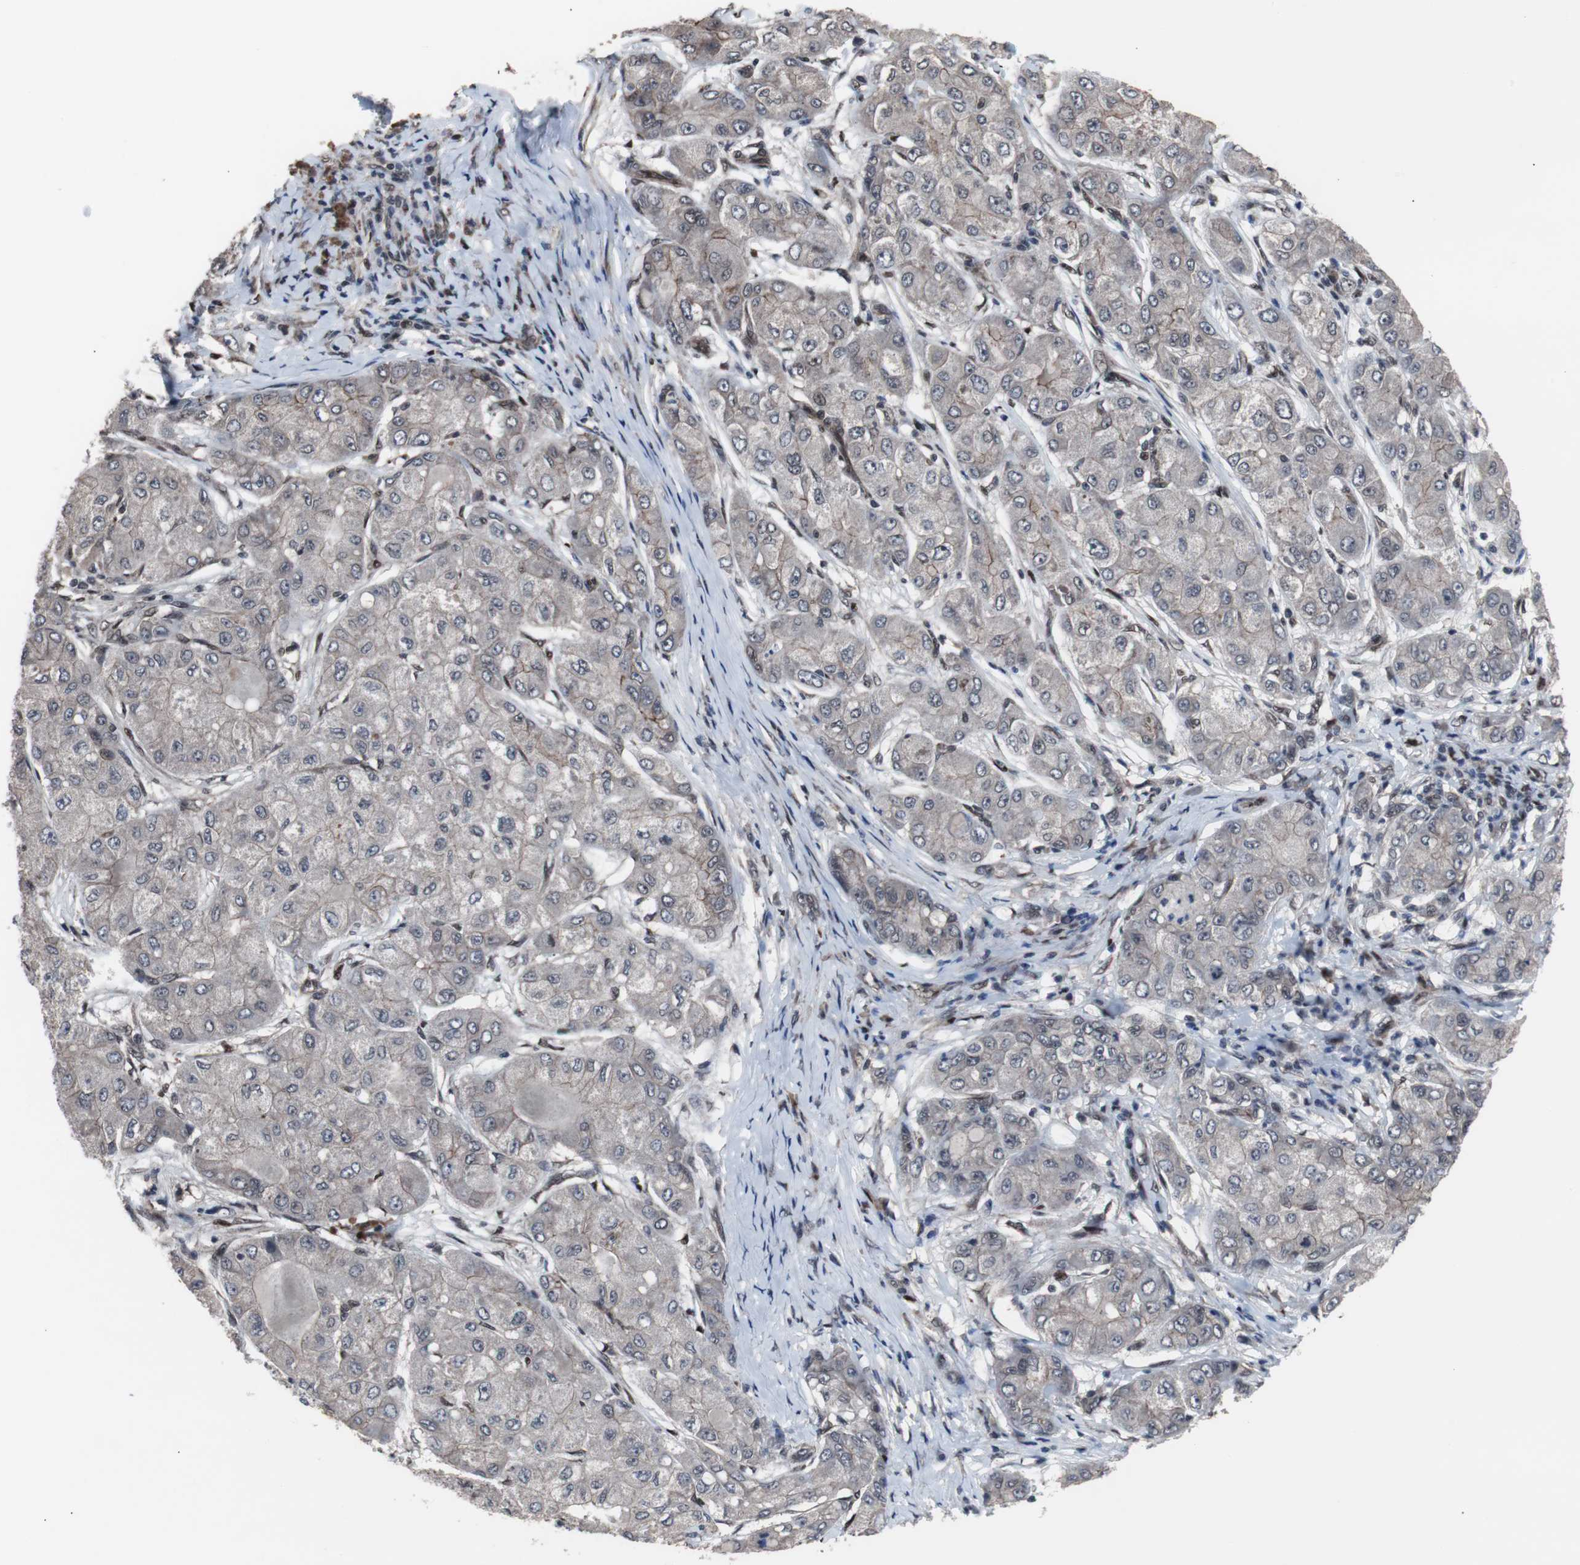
{"staining": {"intensity": "weak", "quantity": "<25%", "location": "cytoplasmic/membranous"}, "tissue": "liver cancer", "cell_type": "Tumor cells", "image_type": "cancer", "snomed": [{"axis": "morphology", "description": "Carcinoma, Hepatocellular, NOS"}, {"axis": "topography", "description": "Liver"}], "caption": "Immunohistochemistry (IHC) photomicrograph of neoplastic tissue: liver hepatocellular carcinoma stained with DAB exhibits no significant protein positivity in tumor cells. (DAB (3,3'-diaminobenzidine) immunohistochemistry with hematoxylin counter stain).", "gene": "GTF2F2", "patient": {"sex": "male", "age": 80}}